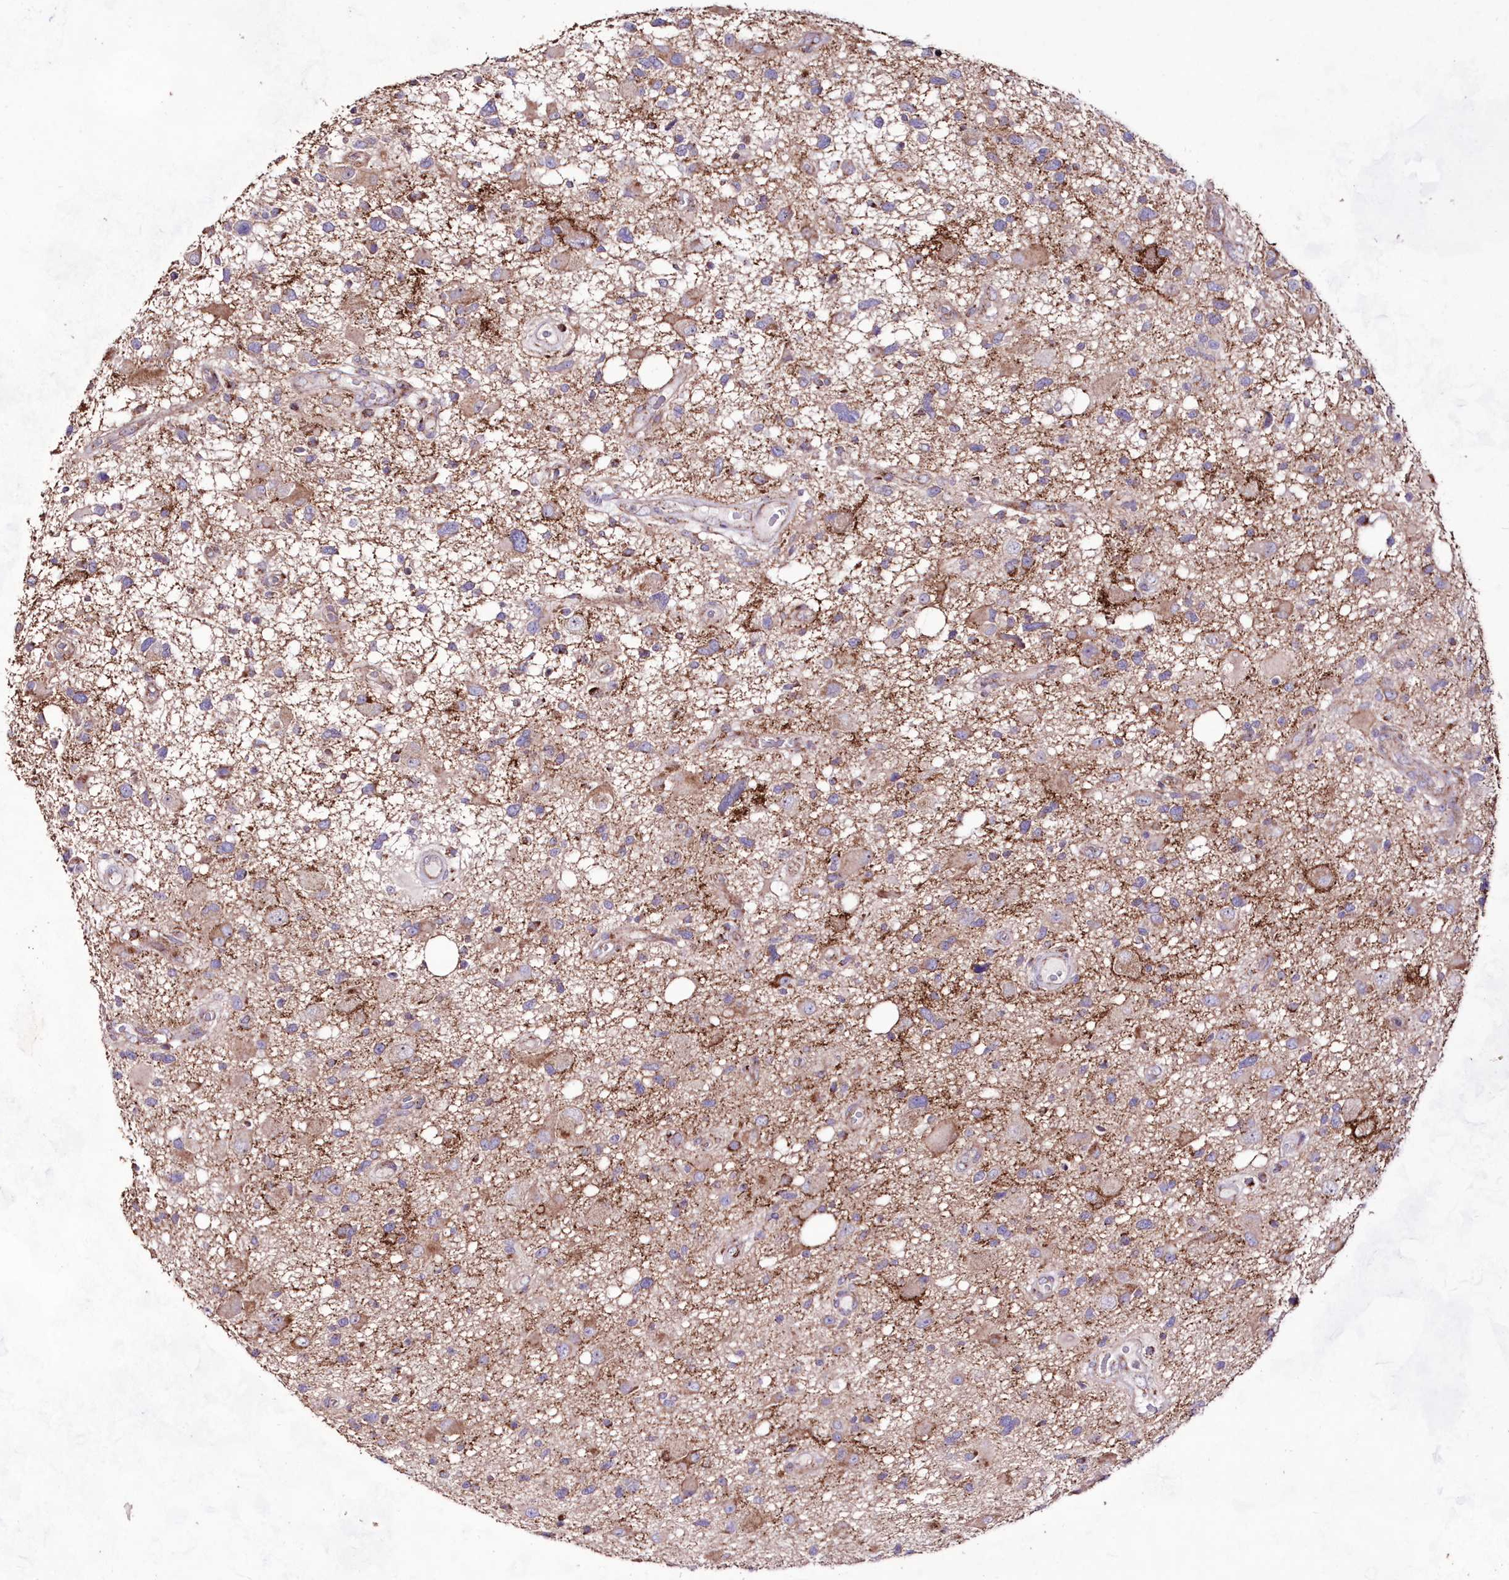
{"staining": {"intensity": "weak", "quantity": "25%-75%", "location": "cytoplasmic/membranous"}, "tissue": "glioma", "cell_type": "Tumor cells", "image_type": "cancer", "snomed": [{"axis": "morphology", "description": "Glioma, malignant, High grade"}, {"axis": "topography", "description": "Brain"}], "caption": "IHC (DAB) staining of glioma reveals weak cytoplasmic/membranous protein expression in approximately 25%-75% of tumor cells.", "gene": "HADHB", "patient": {"sex": "male", "age": 33}}